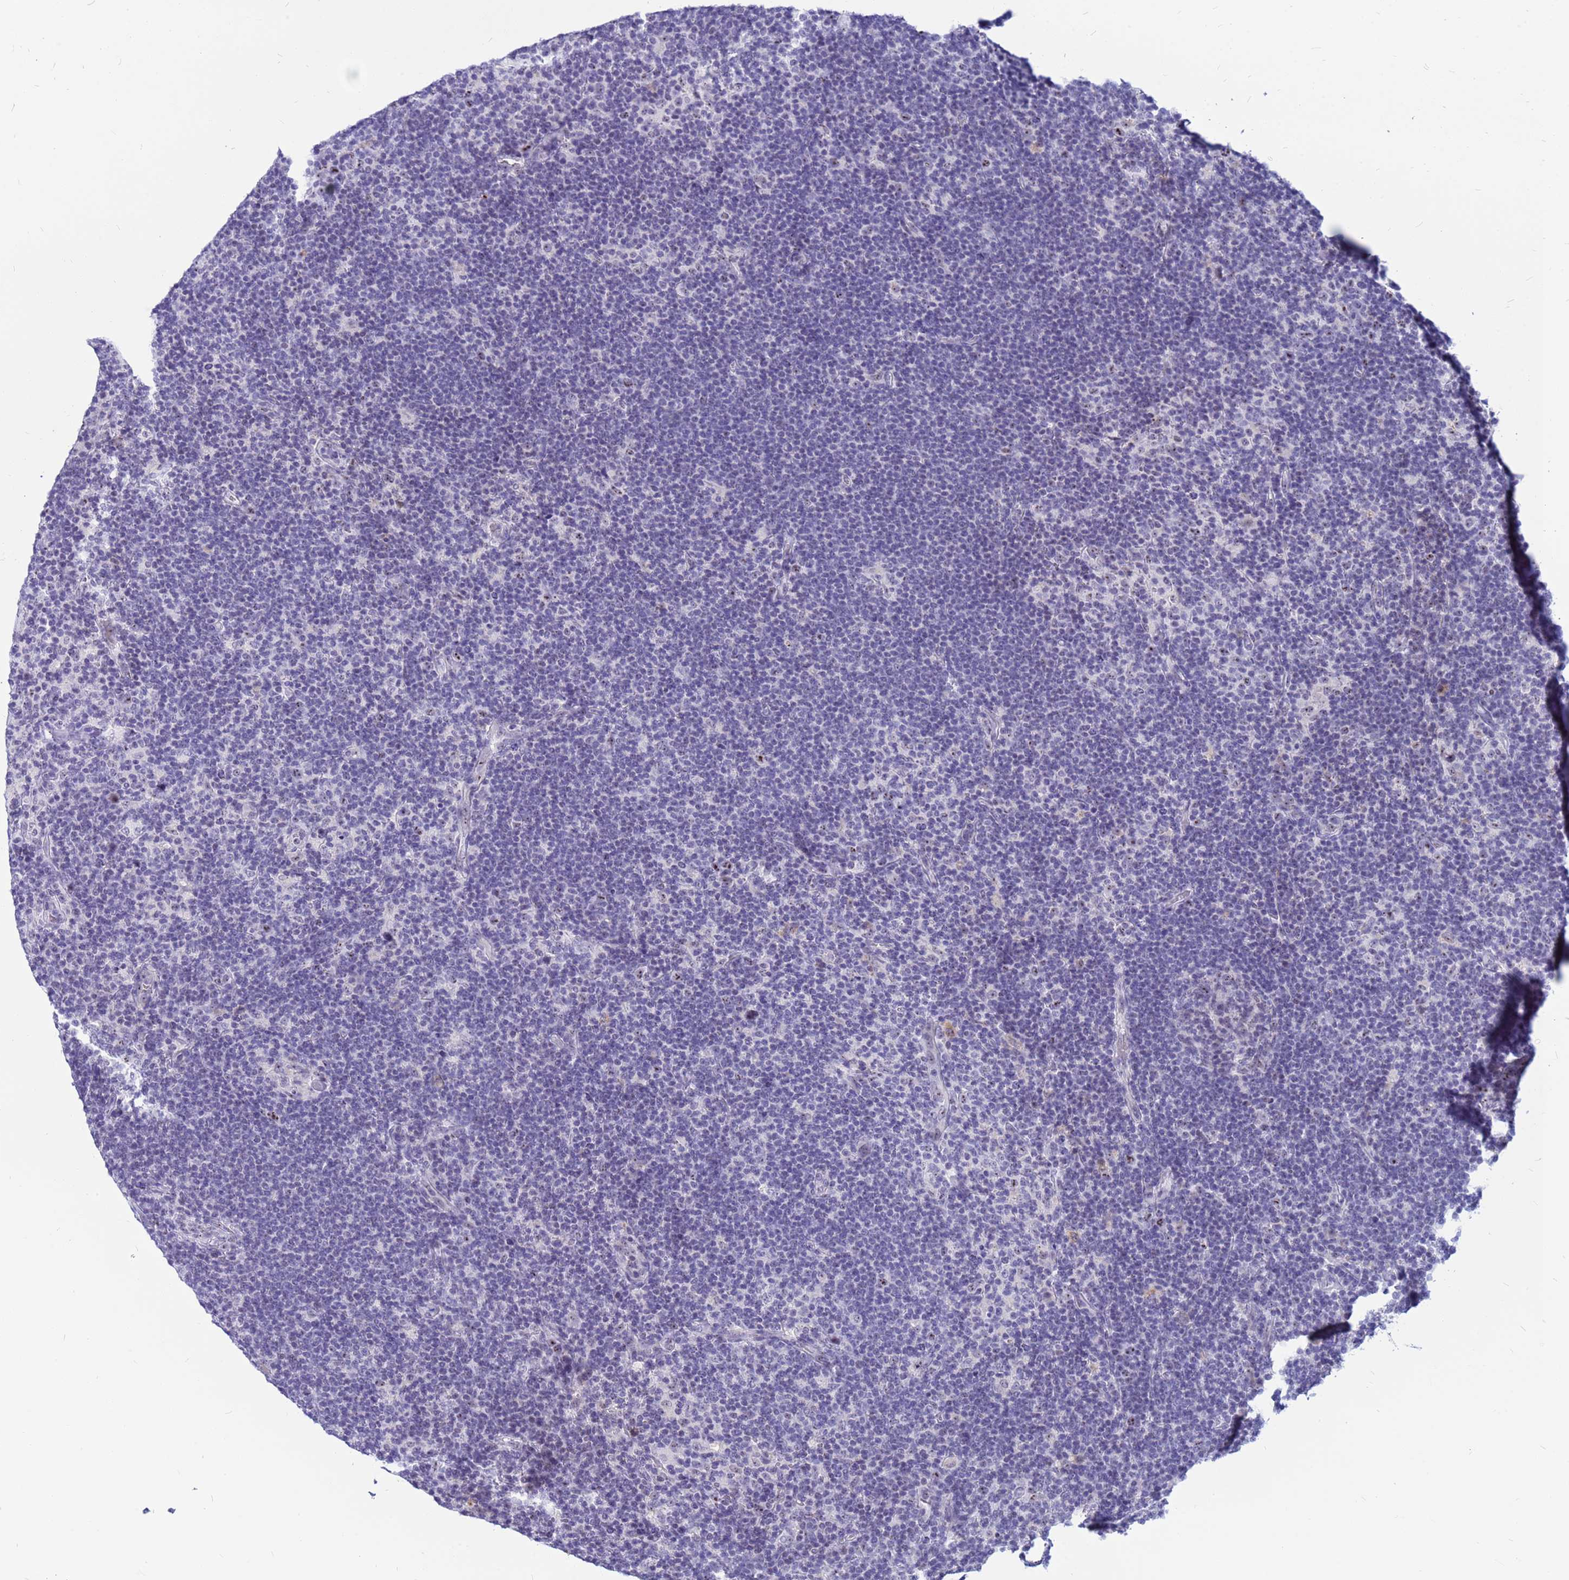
{"staining": {"intensity": "negative", "quantity": "none", "location": "none"}, "tissue": "lymphoma", "cell_type": "Tumor cells", "image_type": "cancer", "snomed": [{"axis": "morphology", "description": "Hodgkin's disease, NOS"}, {"axis": "topography", "description": "Lymph node"}], "caption": "Lymphoma stained for a protein using IHC exhibits no positivity tumor cells.", "gene": "DMRTC2", "patient": {"sex": "female", "age": 57}}